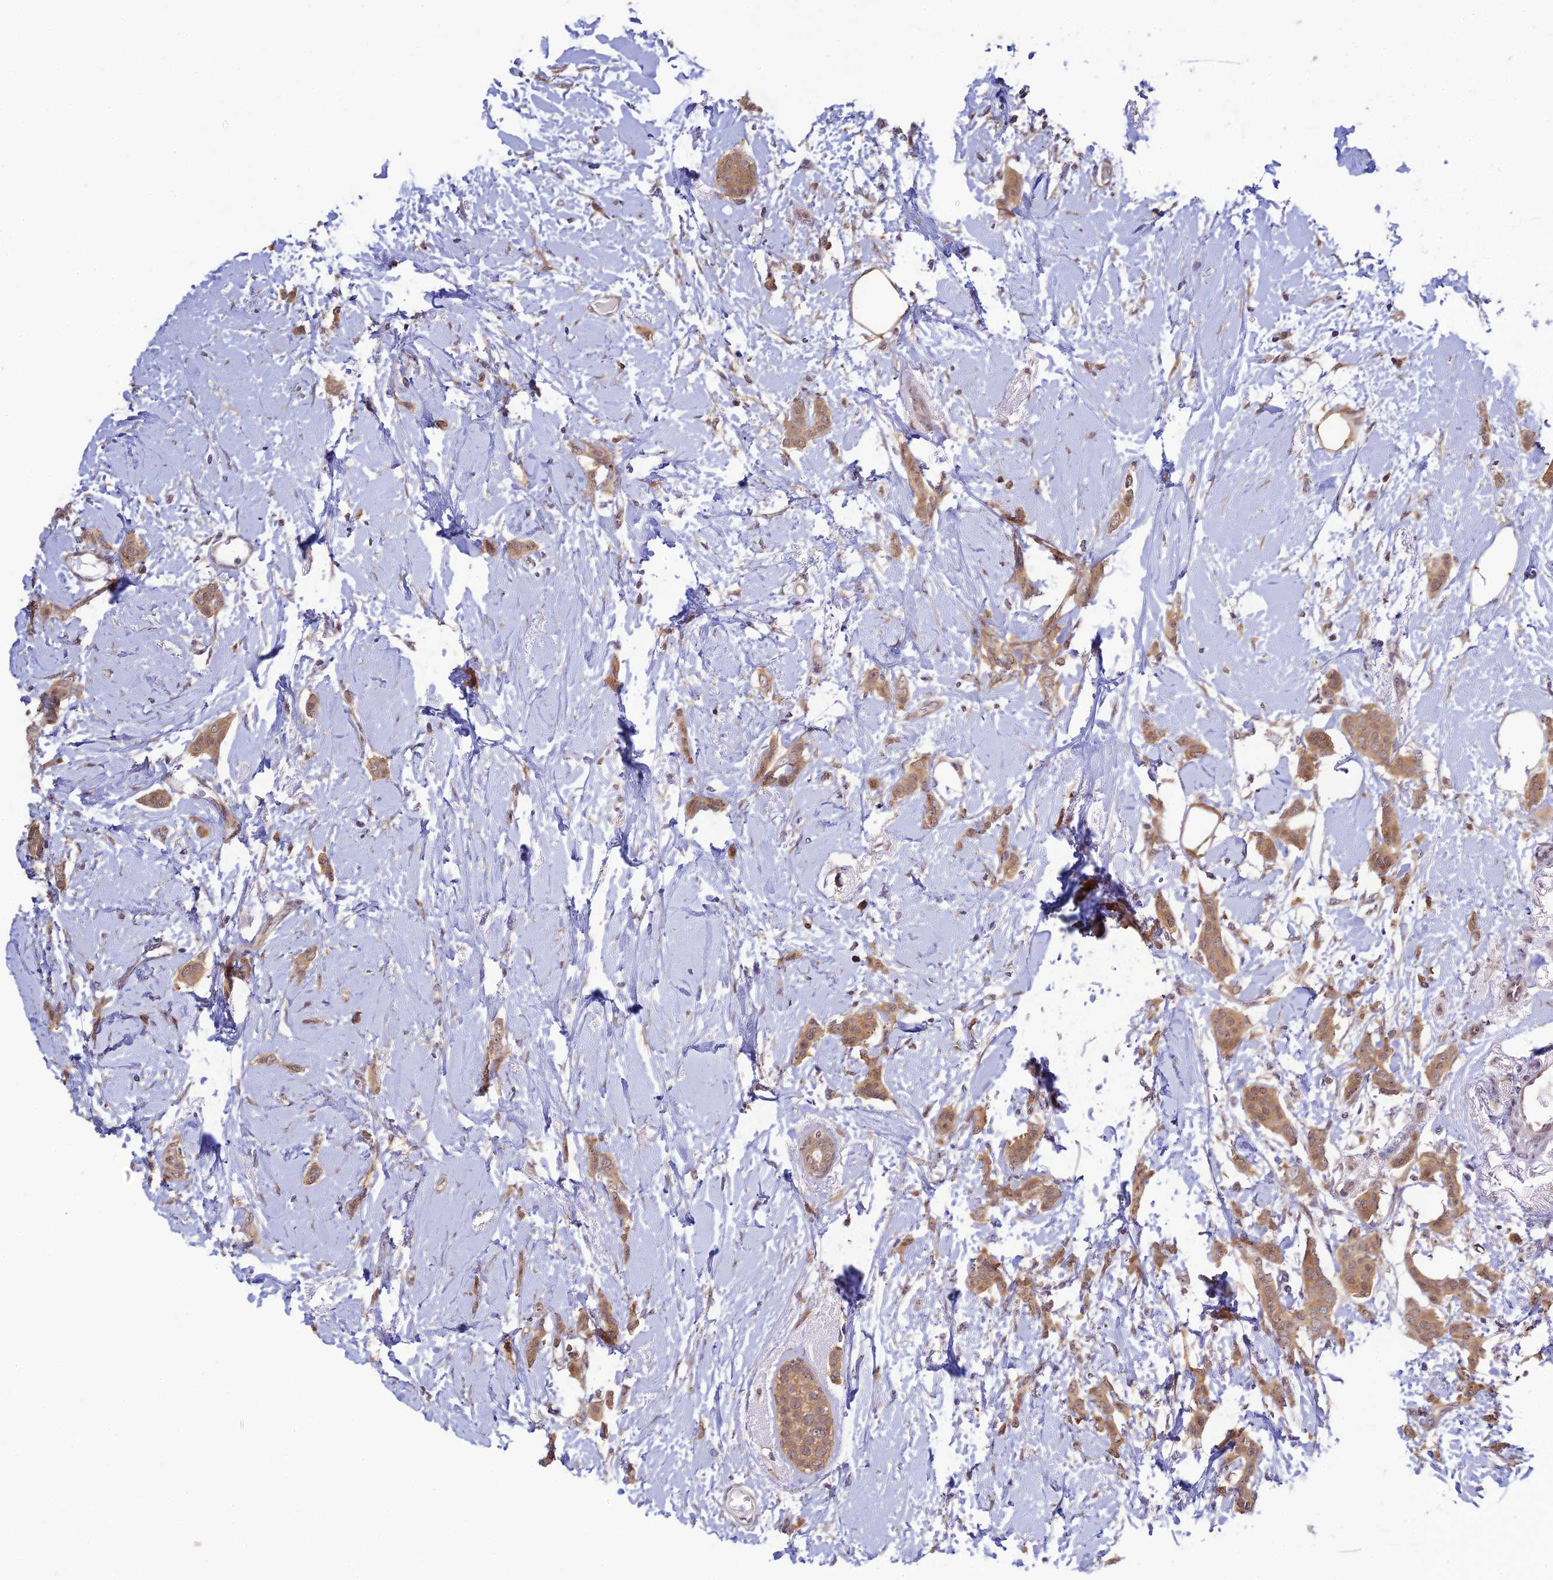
{"staining": {"intensity": "moderate", "quantity": ">75%", "location": "cytoplasmic/membranous"}, "tissue": "breast cancer", "cell_type": "Tumor cells", "image_type": "cancer", "snomed": [{"axis": "morphology", "description": "Duct carcinoma"}, {"axis": "topography", "description": "Breast"}], "caption": "The photomicrograph demonstrates staining of breast cancer, revealing moderate cytoplasmic/membranous protein expression (brown color) within tumor cells.", "gene": "SKIC8", "patient": {"sex": "female", "age": 72}}